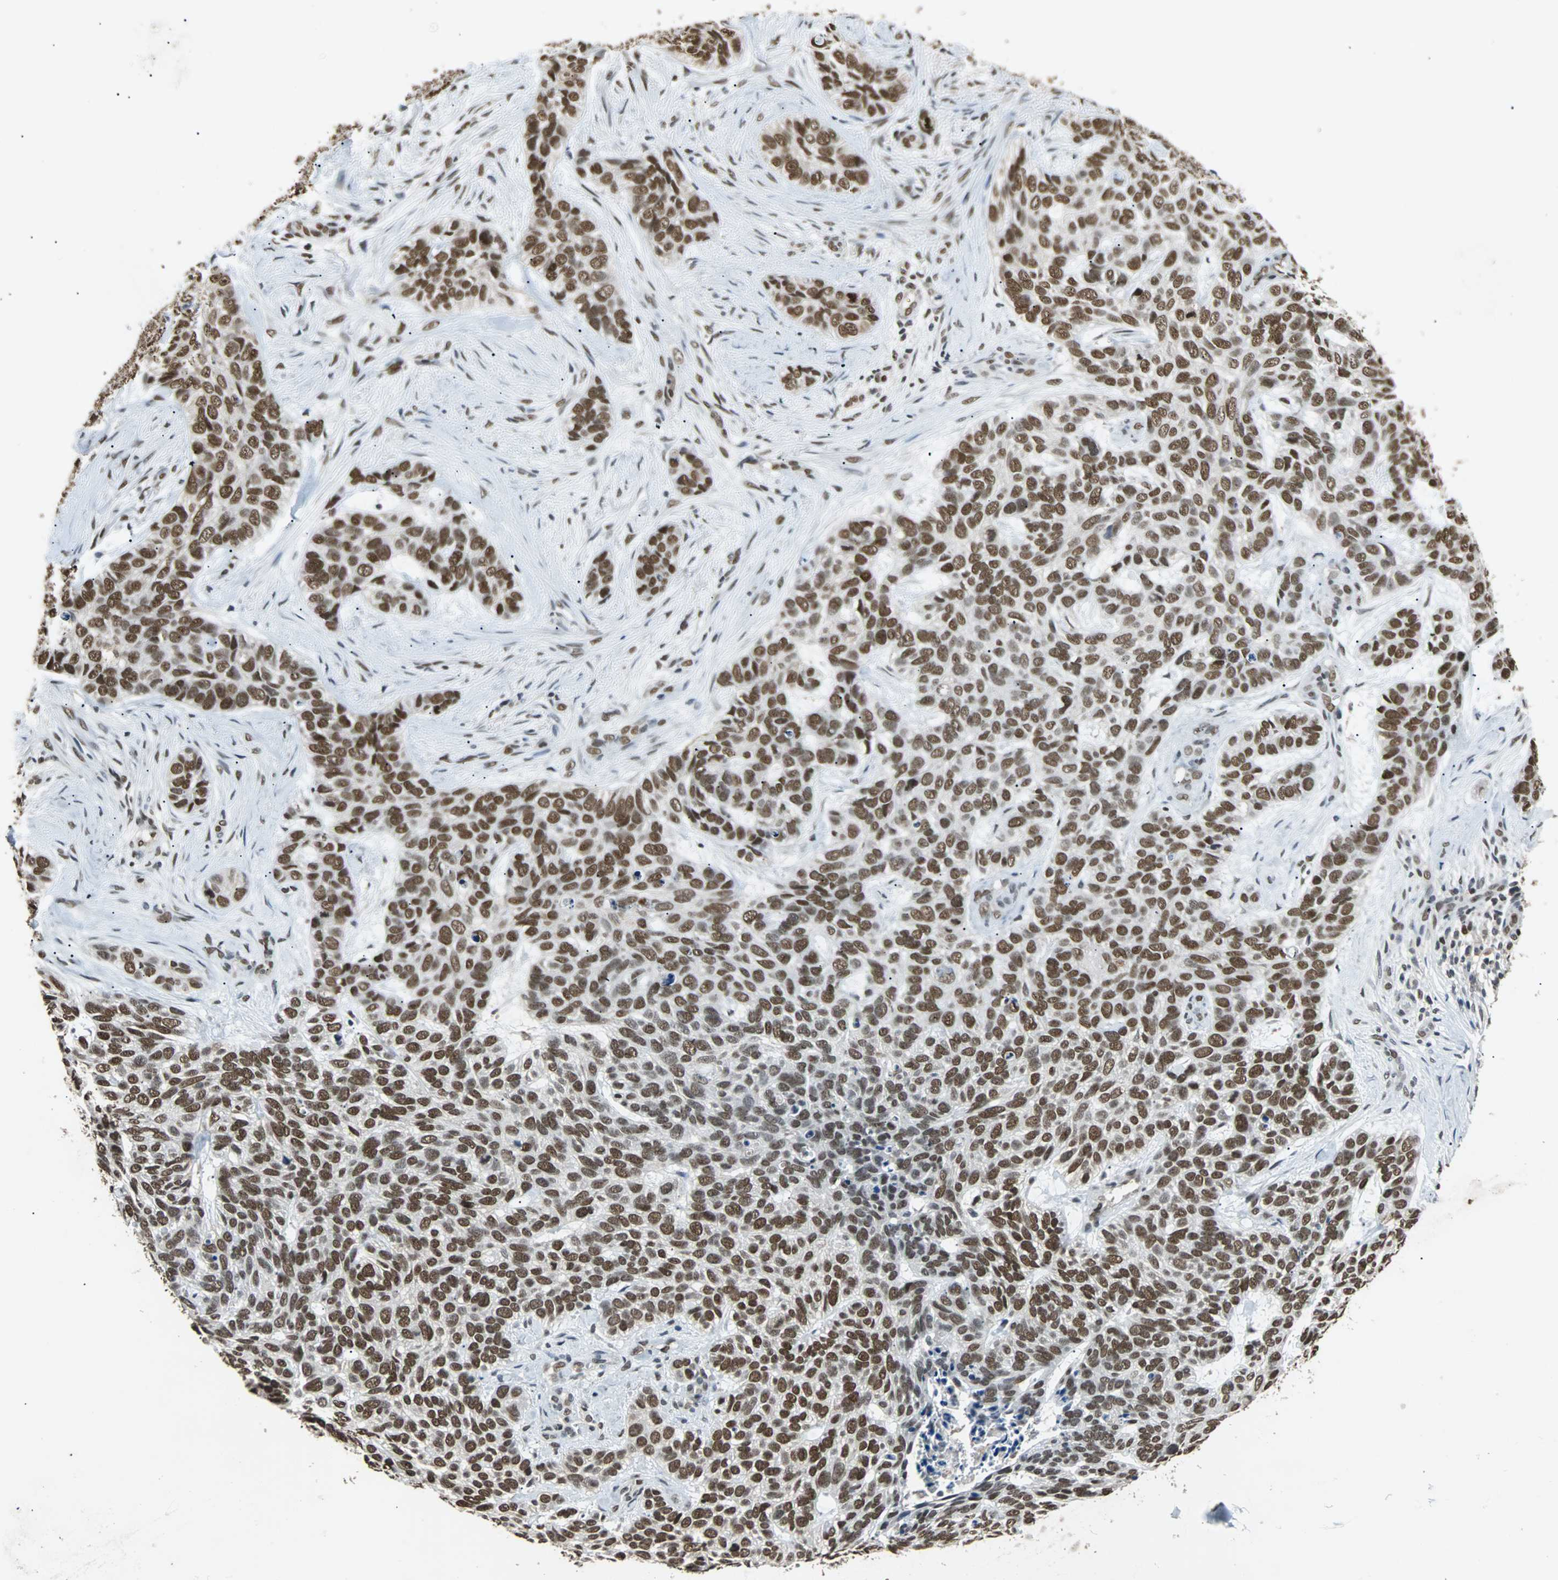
{"staining": {"intensity": "strong", "quantity": ">75%", "location": "nuclear"}, "tissue": "skin cancer", "cell_type": "Tumor cells", "image_type": "cancer", "snomed": [{"axis": "morphology", "description": "Basal cell carcinoma"}, {"axis": "topography", "description": "Skin"}], "caption": "Immunohistochemical staining of skin cancer (basal cell carcinoma) demonstrates high levels of strong nuclear staining in approximately >75% of tumor cells. Using DAB (3,3'-diaminobenzidine) (brown) and hematoxylin (blue) stains, captured at high magnification using brightfield microscopy.", "gene": "PHC1", "patient": {"sex": "male", "age": 87}}